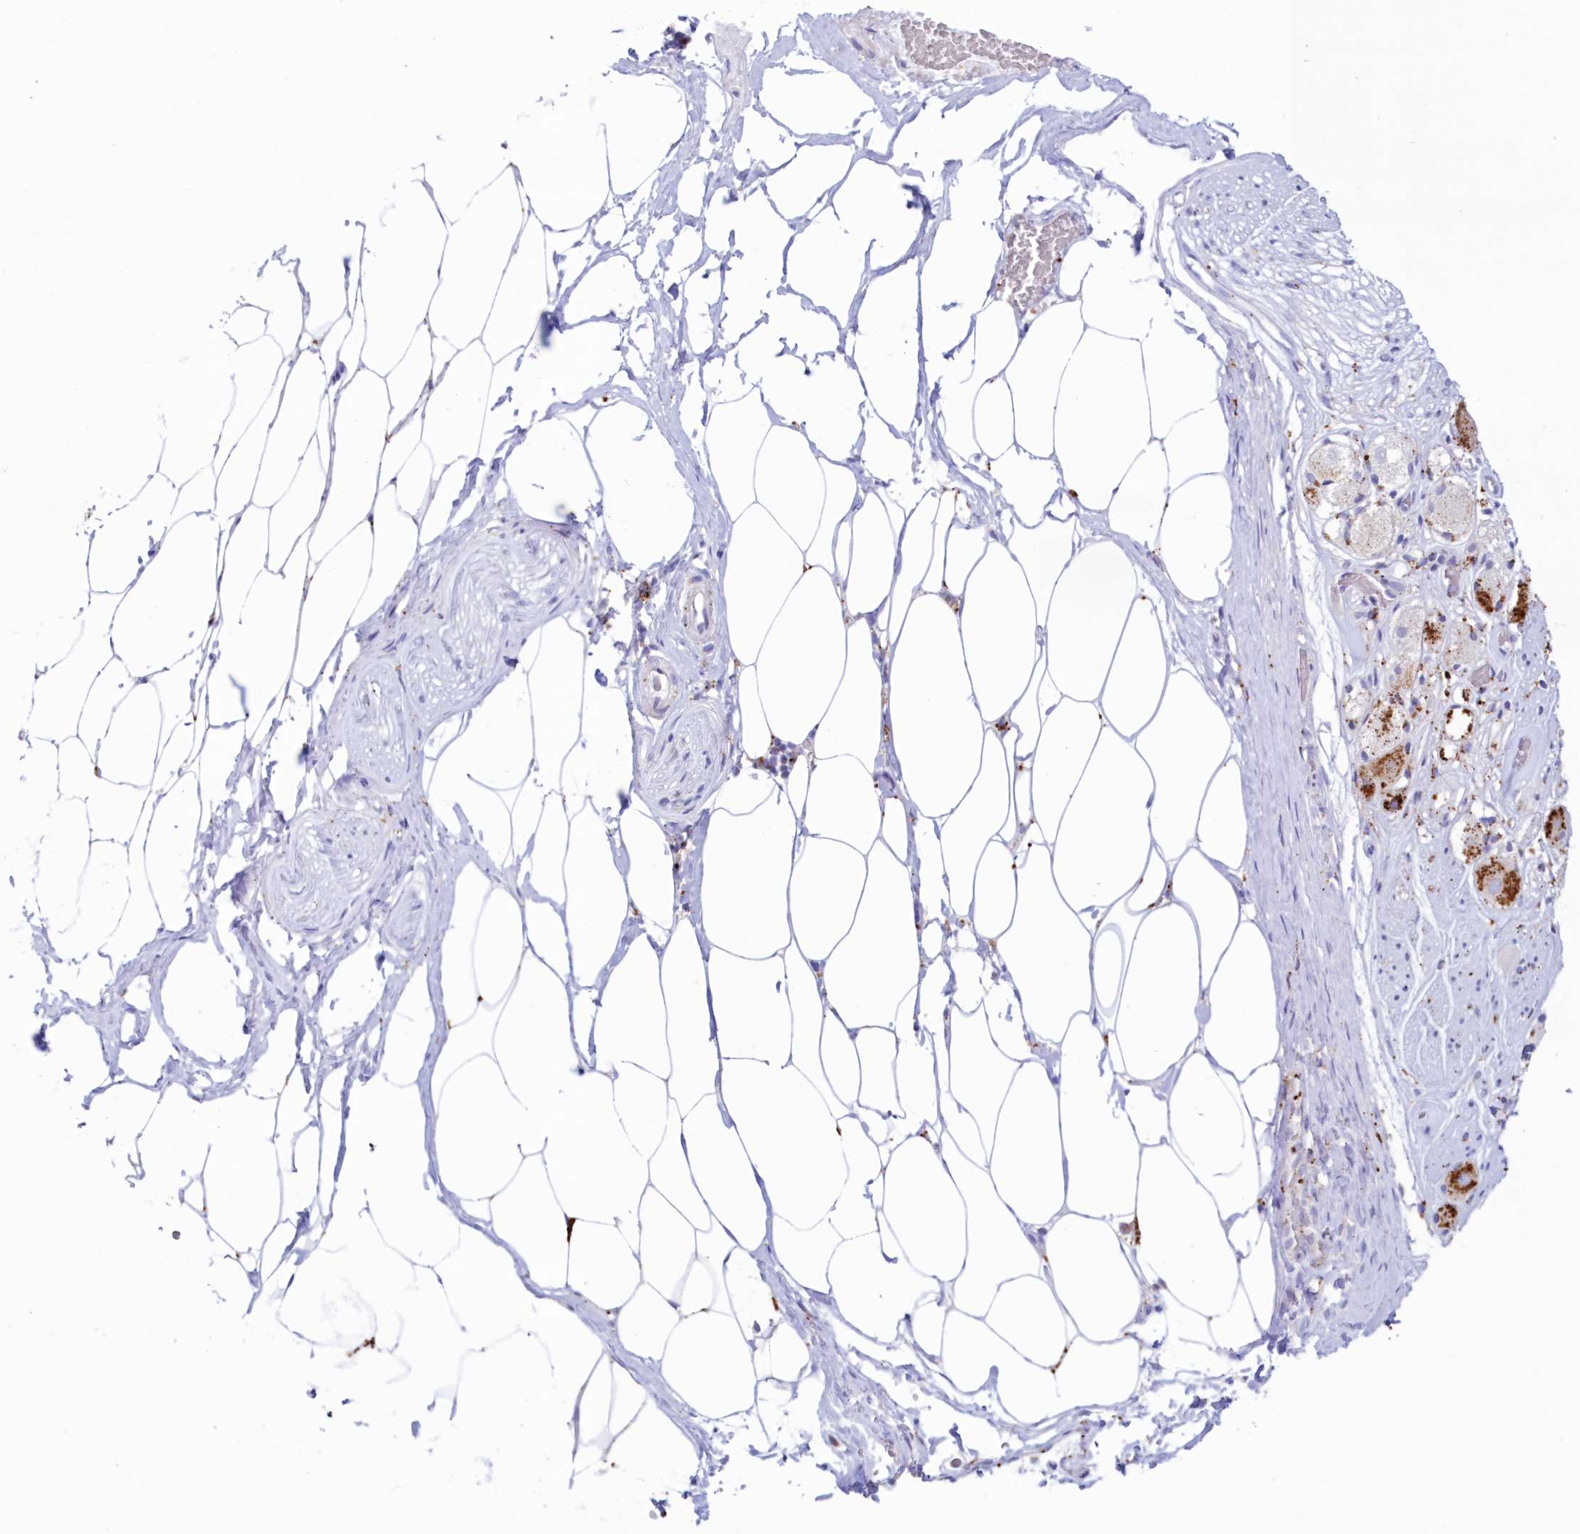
{"staining": {"intensity": "negative", "quantity": "none", "location": "none"}, "tissue": "adipose tissue", "cell_type": "Adipocytes", "image_type": "normal", "snomed": [{"axis": "morphology", "description": "Normal tissue, NOS"}, {"axis": "morphology", "description": "Adenocarcinoma, Low grade"}, {"axis": "topography", "description": "Prostate"}, {"axis": "topography", "description": "Peripheral nerve tissue"}], "caption": "A photomicrograph of human adipose tissue is negative for staining in adipocytes. (Immunohistochemistry (ihc), brightfield microscopy, high magnification).", "gene": "TPP1", "patient": {"sex": "male", "age": 63}}